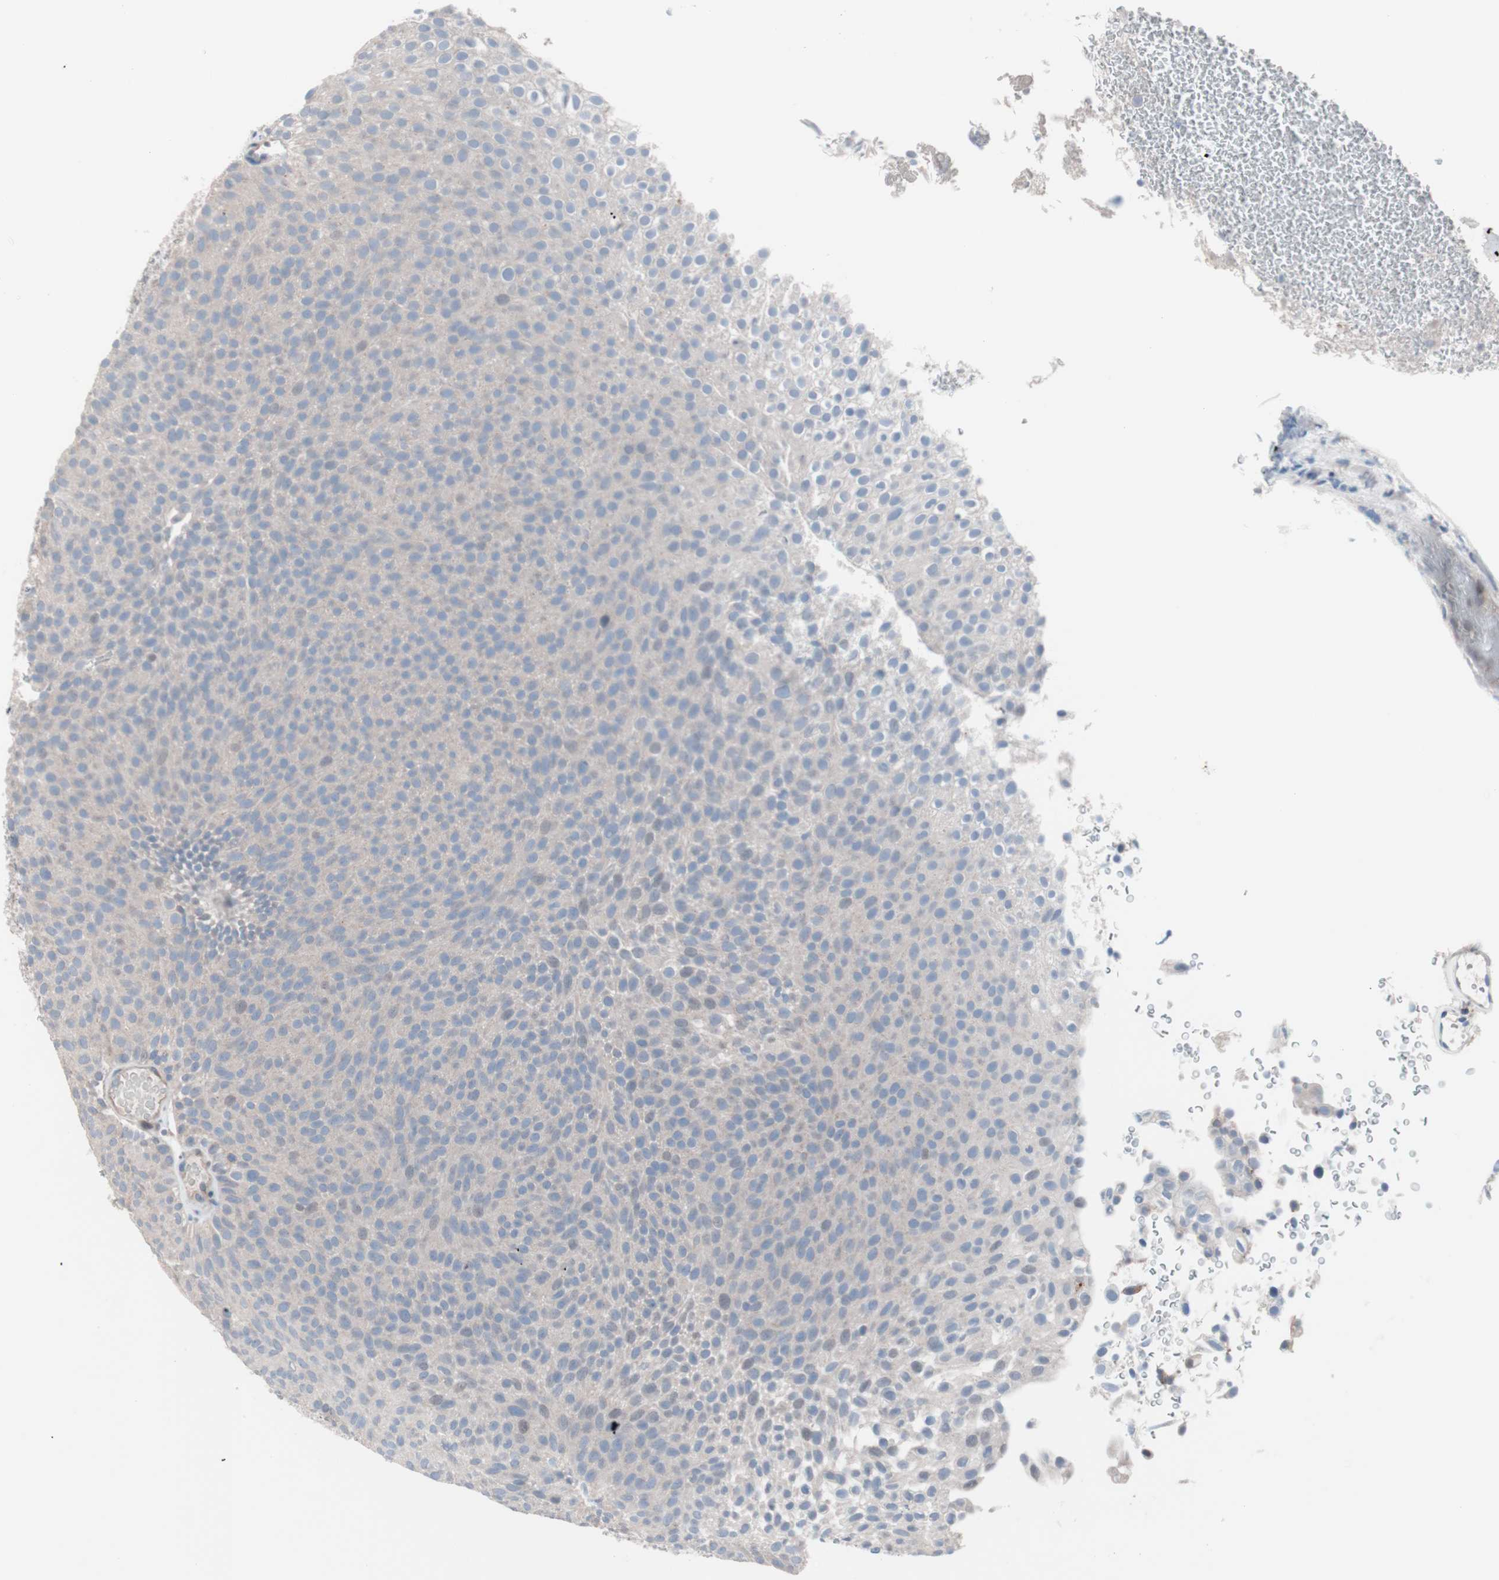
{"staining": {"intensity": "moderate", "quantity": "<25%", "location": "cytoplasmic/membranous"}, "tissue": "urothelial cancer", "cell_type": "Tumor cells", "image_type": "cancer", "snomed": [{"axis": "morphology", "description": "Urothelial carcinoma, Low grade"}, {"axis": "topography", "description": "Urinary bladder"}], "caption": "IHC (DAB) staining of human urothelial cancer reveals moderate cytoplasmic/membranous protein staining in about <25% of tumor cells. (DAB (3,3'-diaminobenzidine) IHC with brightfield microscopy, high magnification).", "gene": "ULBP1", "patient": {"sex": "male", "age": 78}}